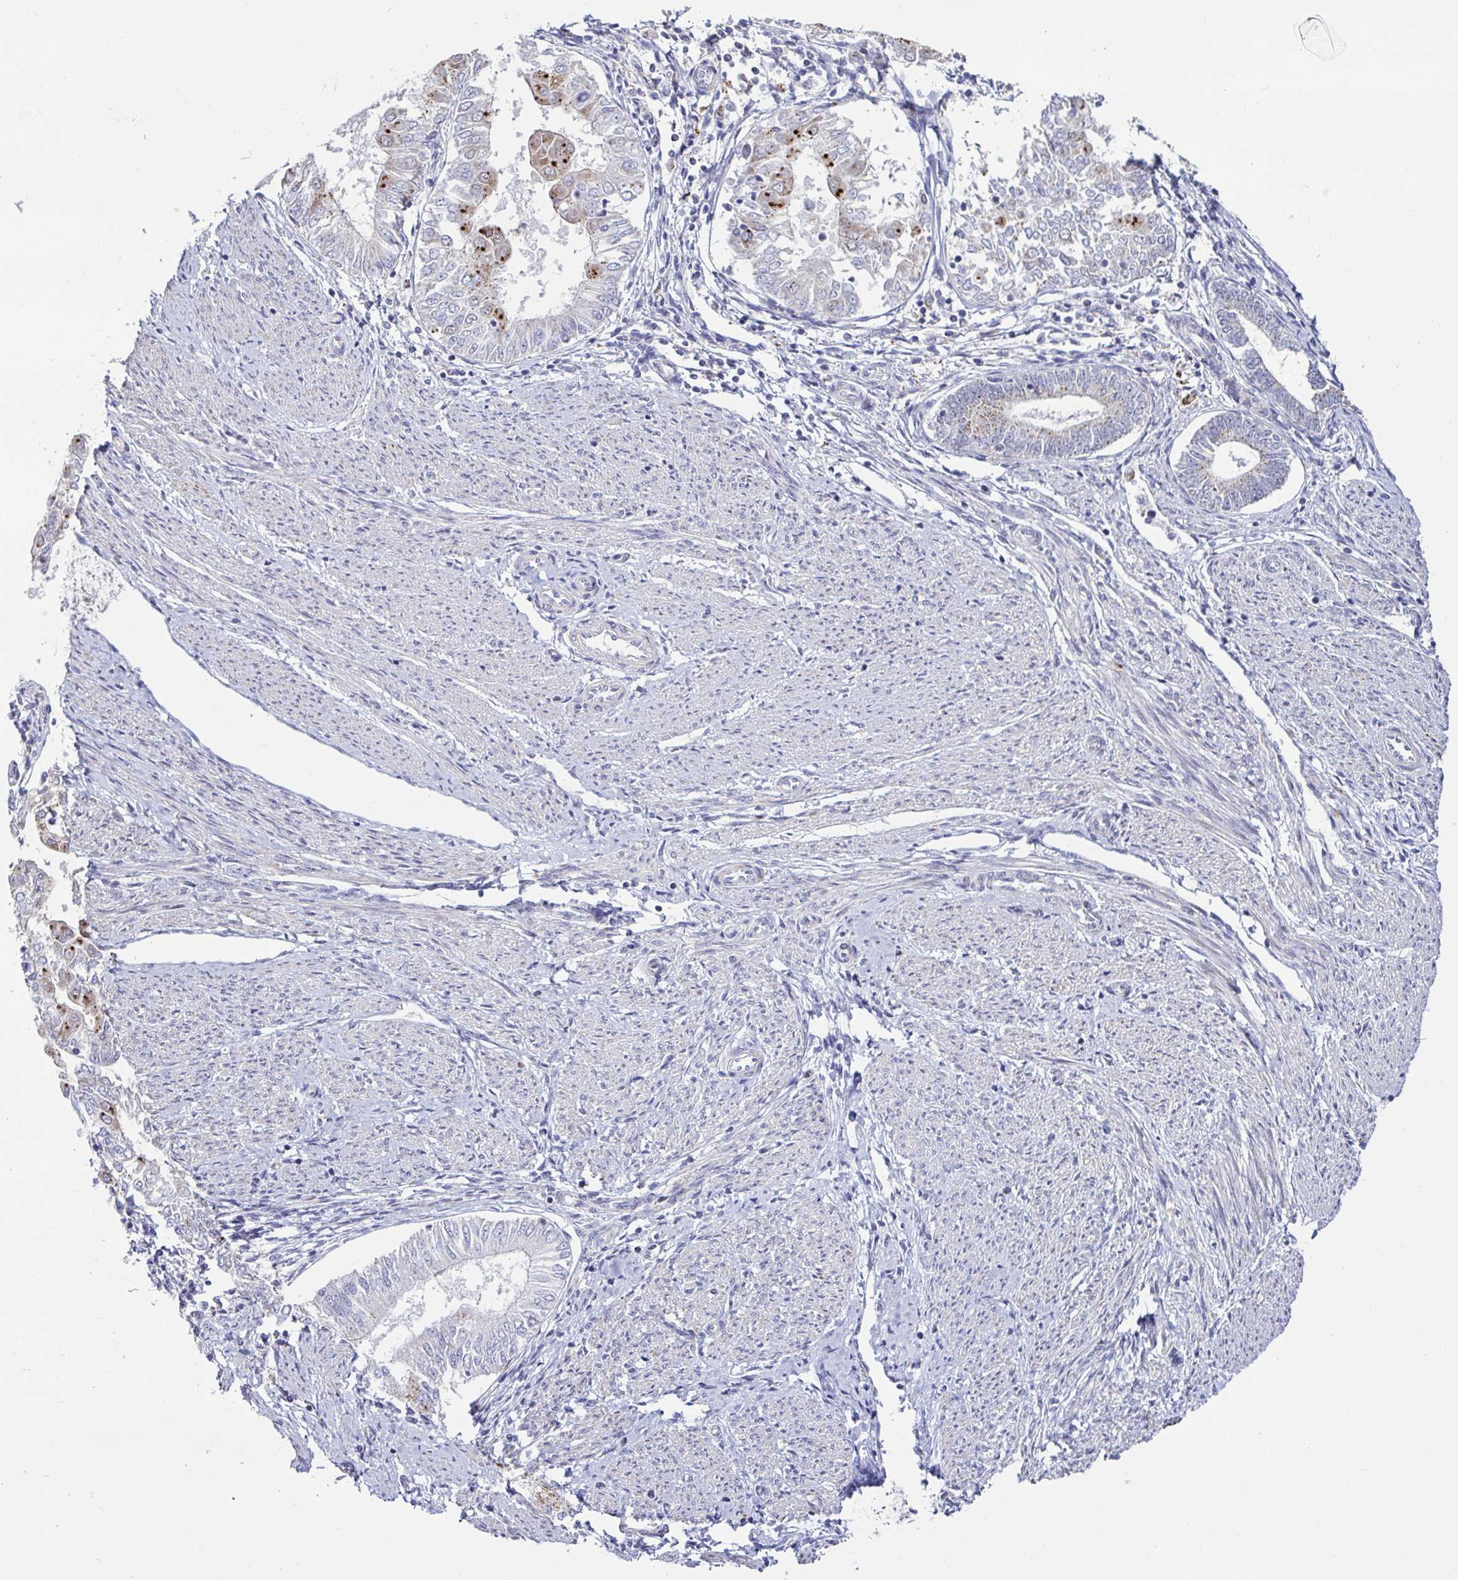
{"staining": {"intensity": "strong", "quantity": "<25%", "location": "cytoplasmic/membranous"}, "tissue": "endometrial cancer", "cell_type": "Tumor cells", "image_type": "cancer", "snomed": [{"axis": "morphology", "description": "Adenocarcinoma, NOS"}, {"axis": "topography", "description": "Endometrium"}], "caption": "Endometrial cancer was stained to show a protein in brown. There is medium levels of strong cytoplasmic/membranous positivity in approximately <25% of tumor cells.", "gene": "DZIP1", "patient": {"sex": "female", "age": 68}}